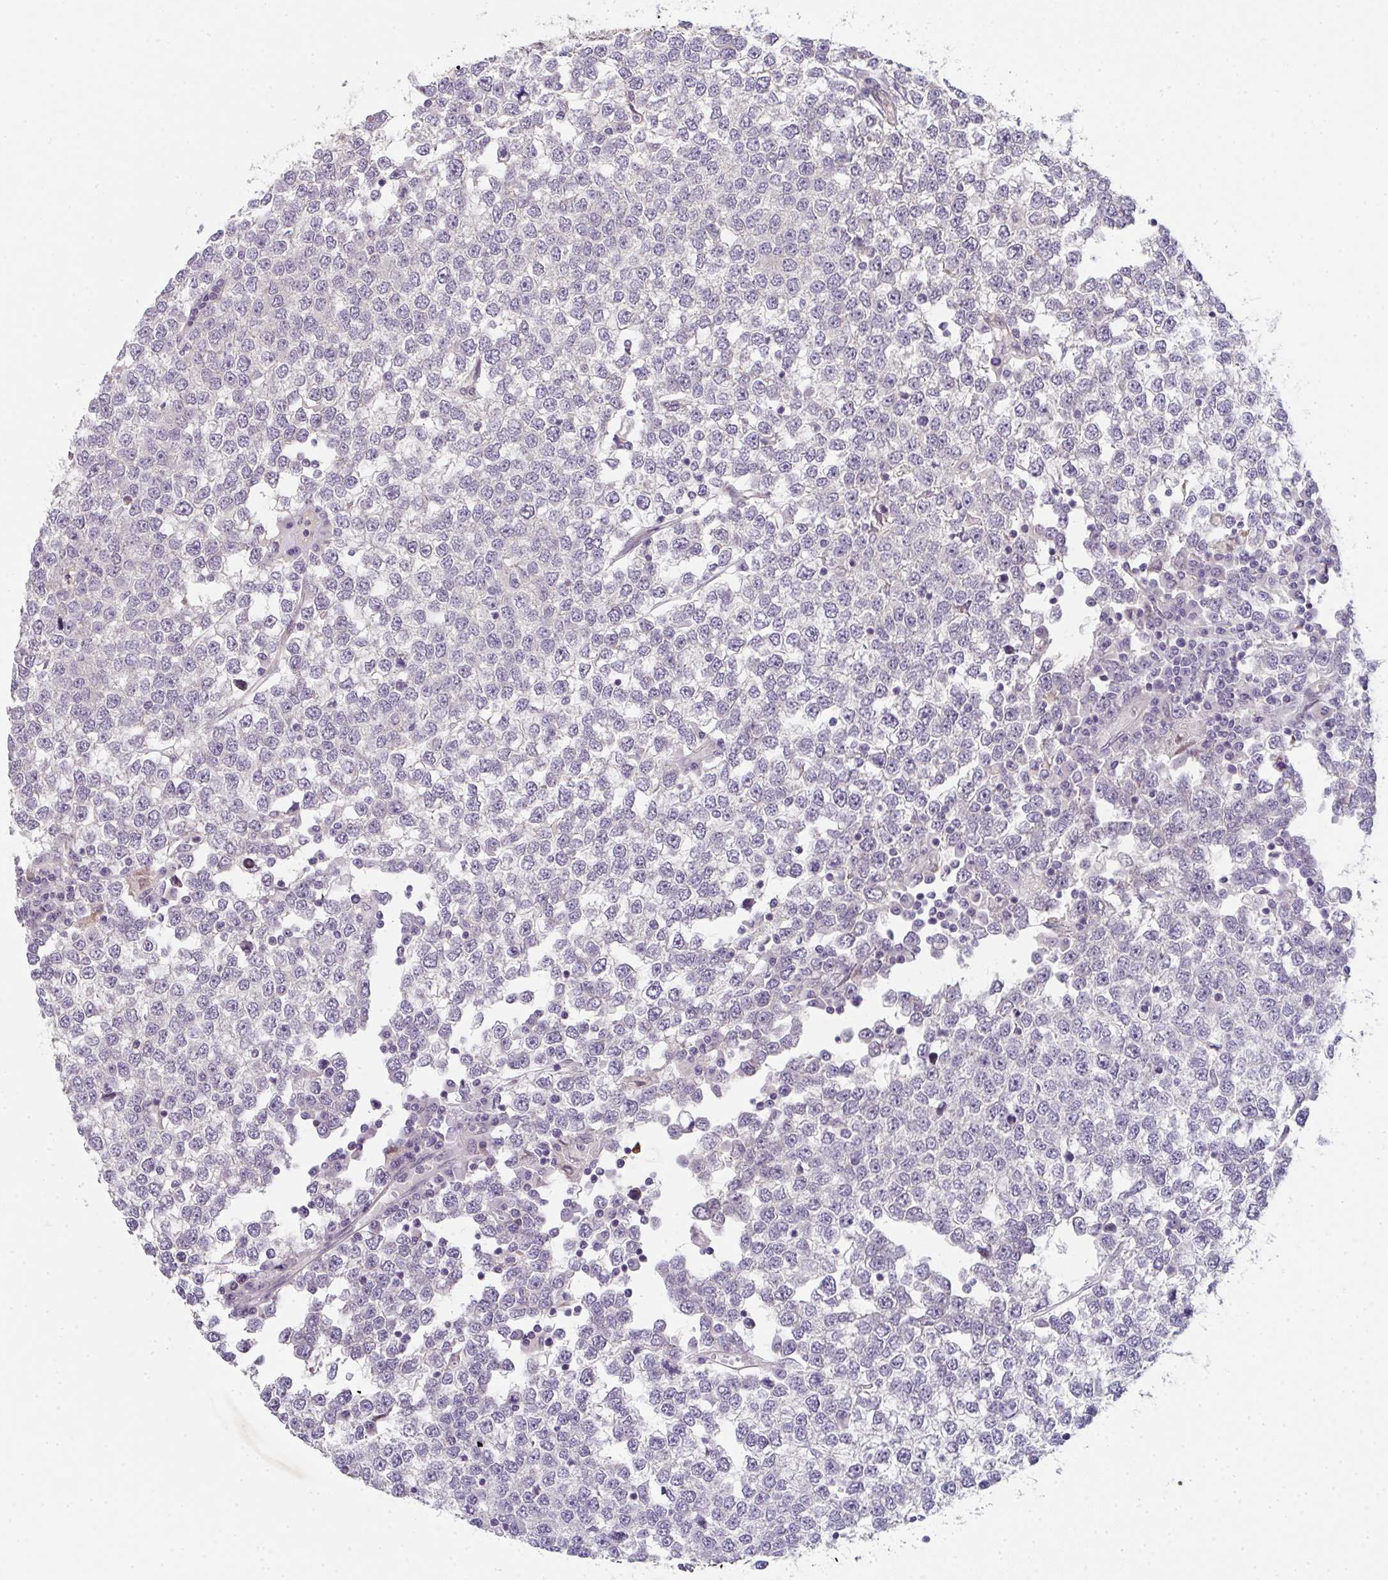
{"staining": {"intensity": "negative", "quantity": "none", "location": "none"}, "tissue": "testis cancer", "cell_type": "Tumor cells", "image_type": "cancer", "snomed": [{"axis": "morphology", "description": "Seminoma, NOS"}, {"axis": "topography", "description": "Testis"}], "caption": "This image is of testis seminoma stained with immunohistochemistry (IHC) to label a protein in brown with the nuclei are counter-stained blue. There is no positivity in tumor cells.", "gene": "TNFRSF10A", "patient": {"sex": "male", "age": 65}}